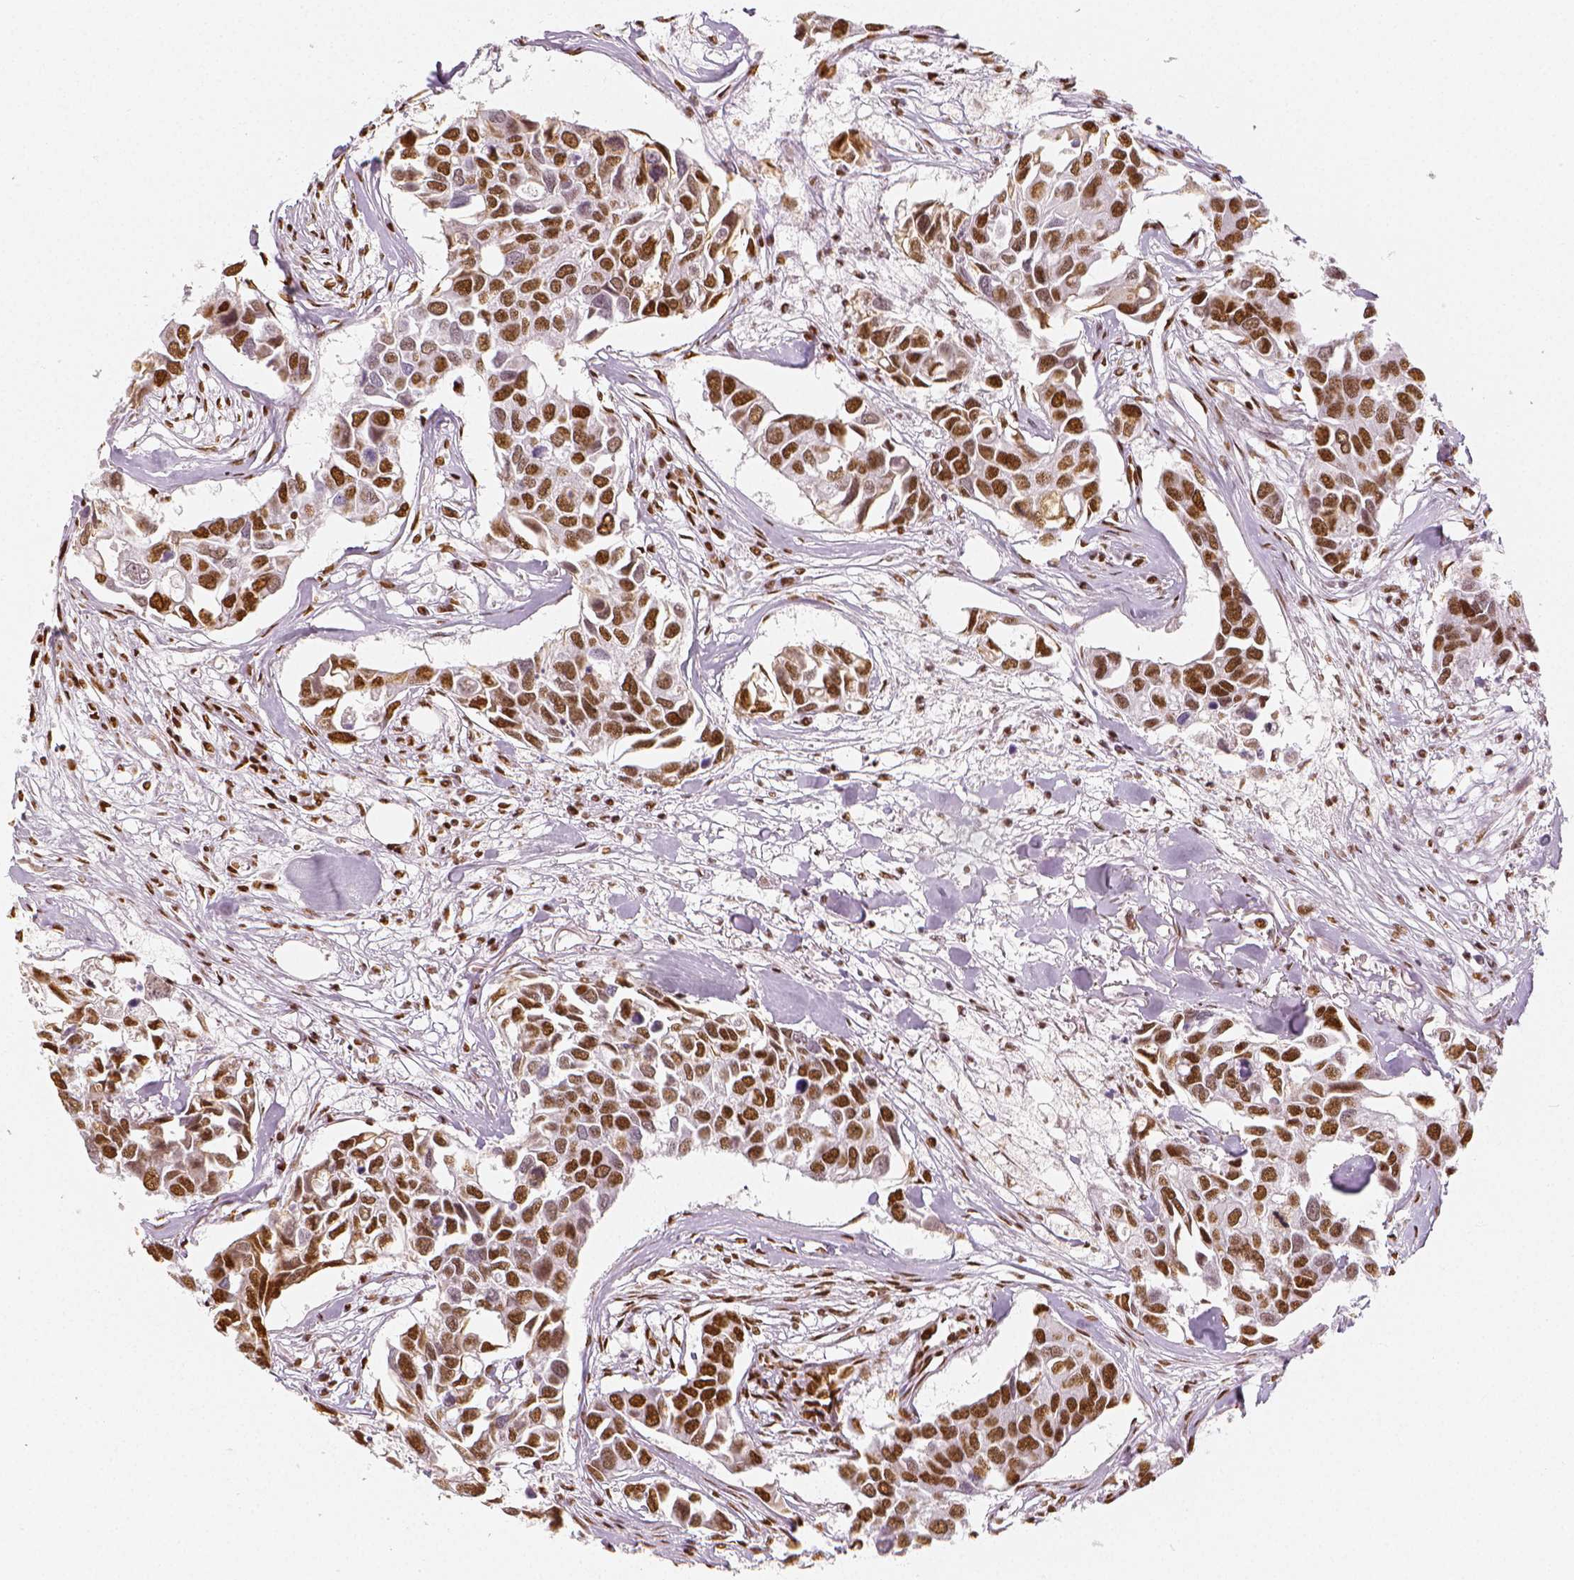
{"staining": {"intensity": "moderate", "quantity": ">75%", "location": "nuclear"}, "tissue": "breast cancer", "cell_type": "Tumor cells", "image_type": "cancer", "snomed": [{"axis": "morphology", "description": "Duct carcinoma"}, {"axis": "topography", "description": "Breast"}], "caption": "An immunohistochemistry histopathology image of neoplastic tissue is shown. Protein staining in brown labels moderate nuclear positivity in breast cancer within tumor cells.", "gene": "KDM5B", "patient": {"sex": "female", "age": 83}}